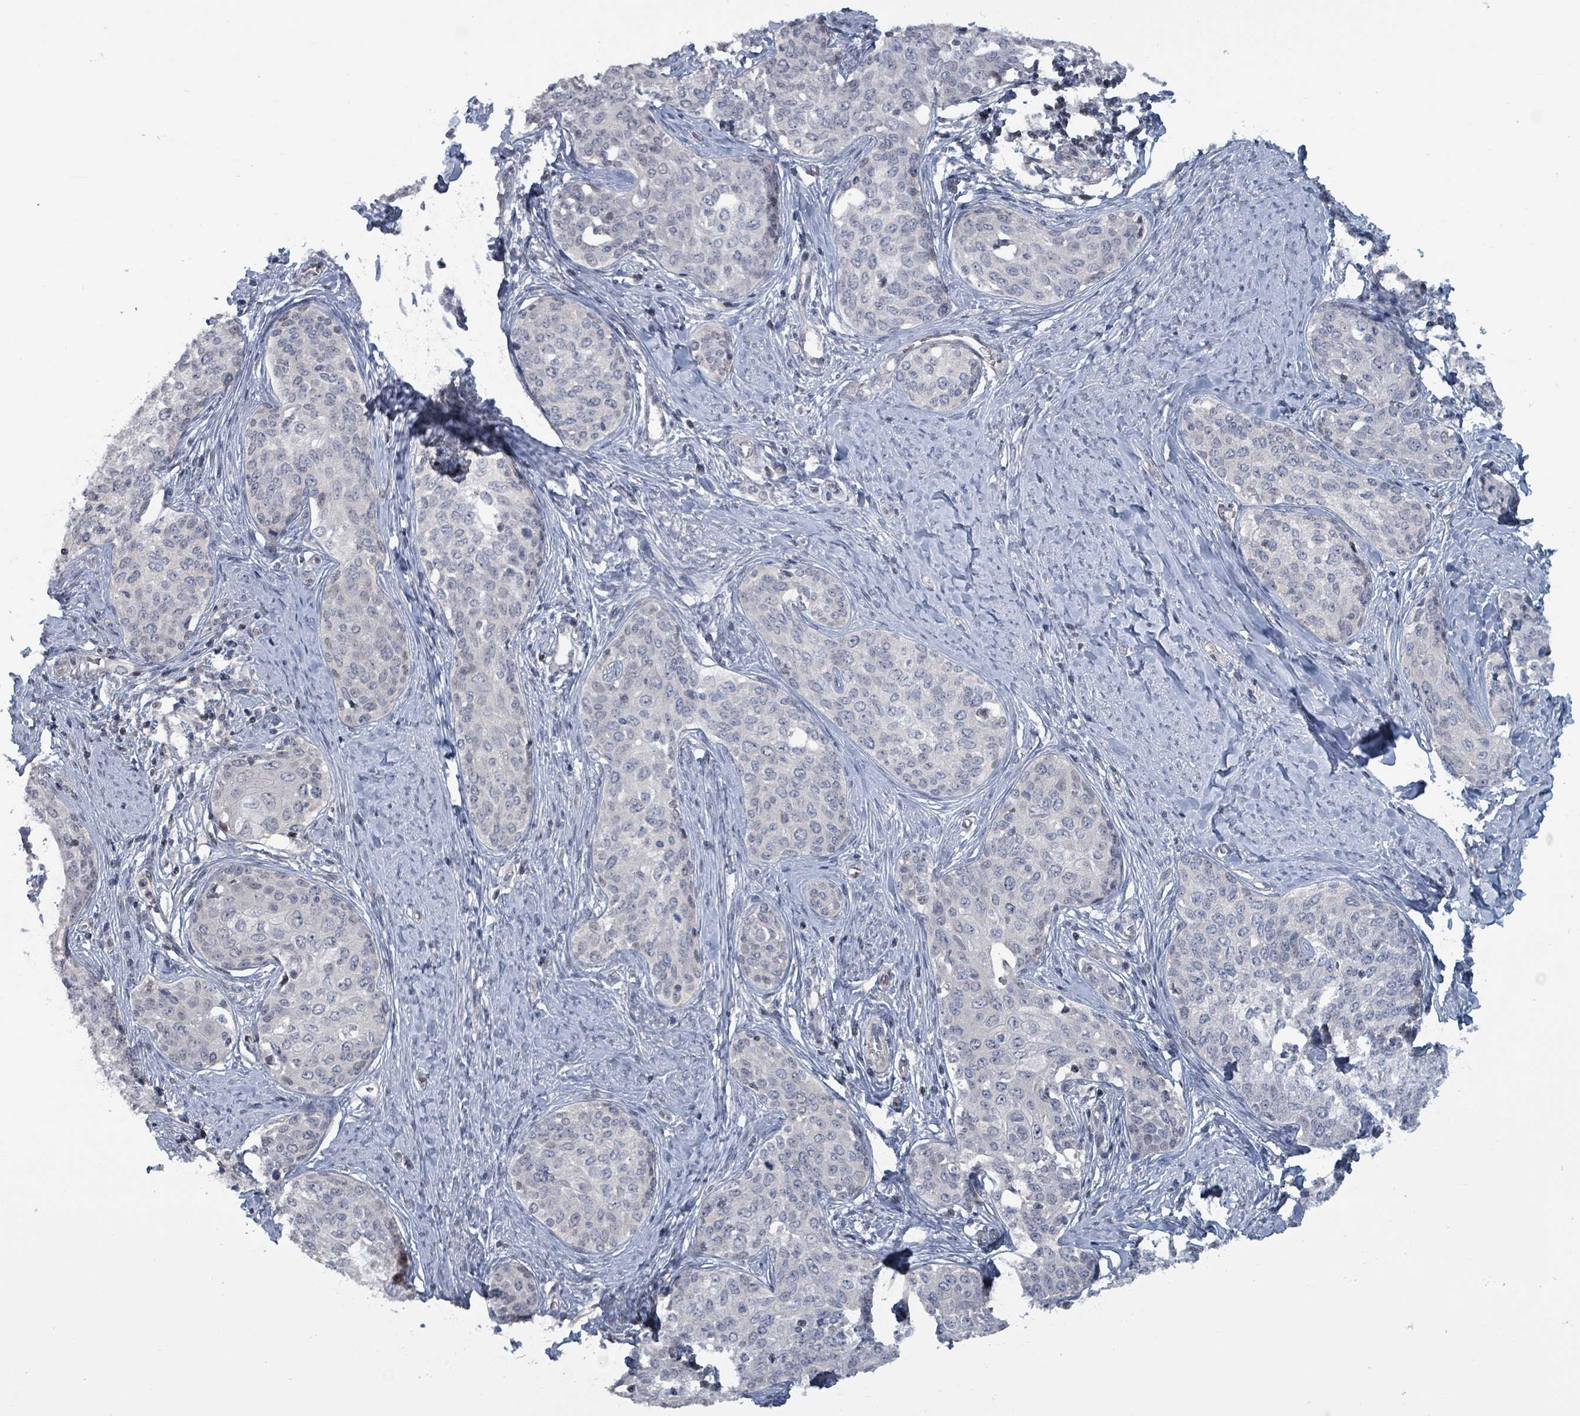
{"staining": {"intensity": "negative", "quantity": "none", "location": "none"}, "tissue": "cervical cancer", "cell_type": "Tumor cells", "image_type": "cancer", "snomed": [{"axis": "morphology", "description": "Squamous cell carcinoma, NOS"}, {"axis": "morphology", "description": "Adenocarcinoma, NOS"}, {"axis": "topography", "description": "Cervix"}], "caption": "Immunohistochemistry image of cervical cancer (adenocarcinoma) stained for a protein (brown), which displays no positivity in tumor cells.", "gene": "BIVM", "patient": {"sex": "female", "age": 52}}